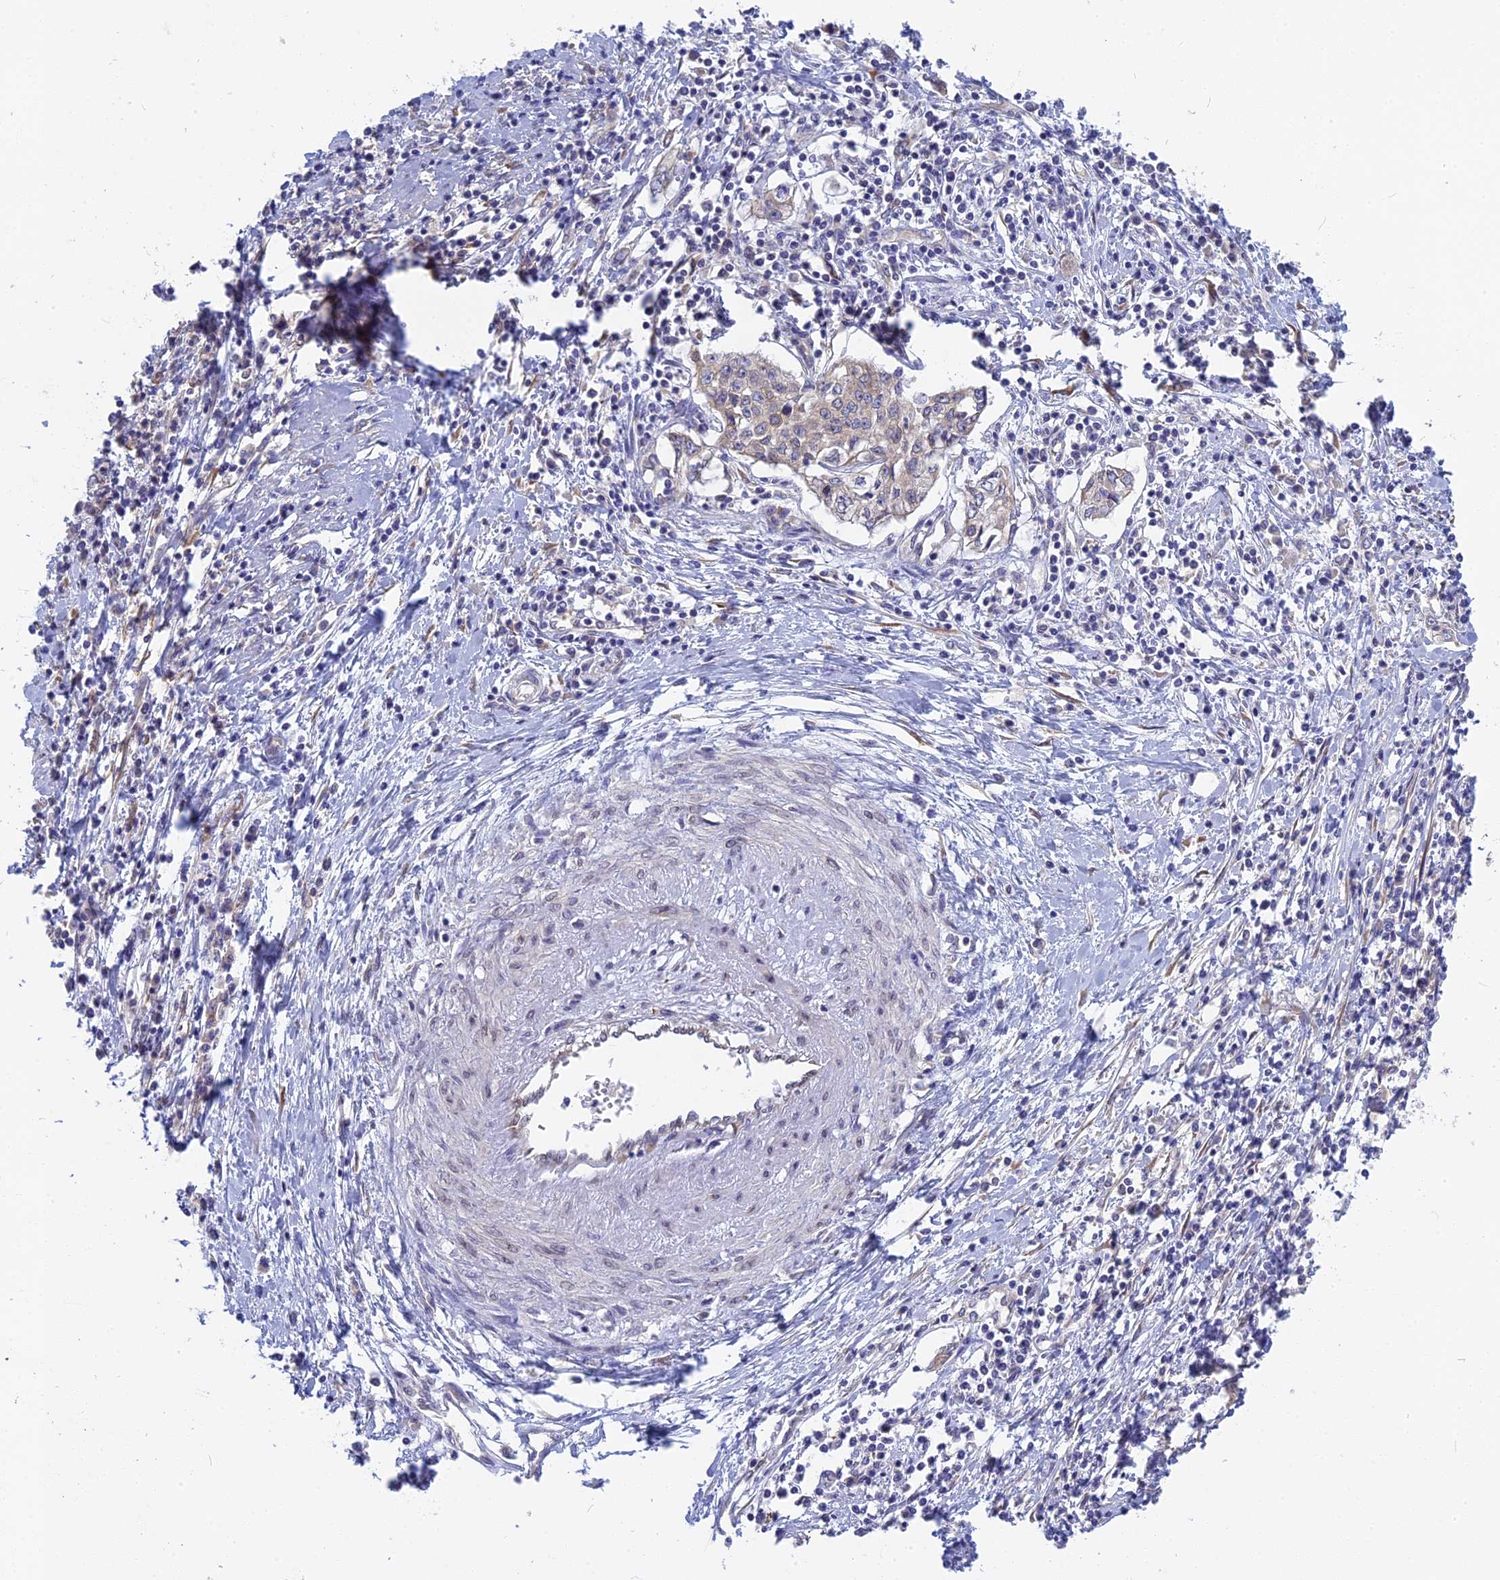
{"staining": {"intensity": "weak", "quantity": "<25%", "location": "cytoplasmic/membranous"}, "tissue": "cervical cancer", "cell_type": "Tumor cells", "image_type": "cancer", "snomed": [{"axis": "morphology", "description": "Squamous cell carcinoma, NOS"}, {"axis": "topography", "description": "Cervix"}], "caption": "A micrograph of squamous cell carcinoma (cervical) stained for a protein displays no brown staining in tumor cells.", "gene": "TLCD1", "patient": {"sex": "female", "age": 35}}